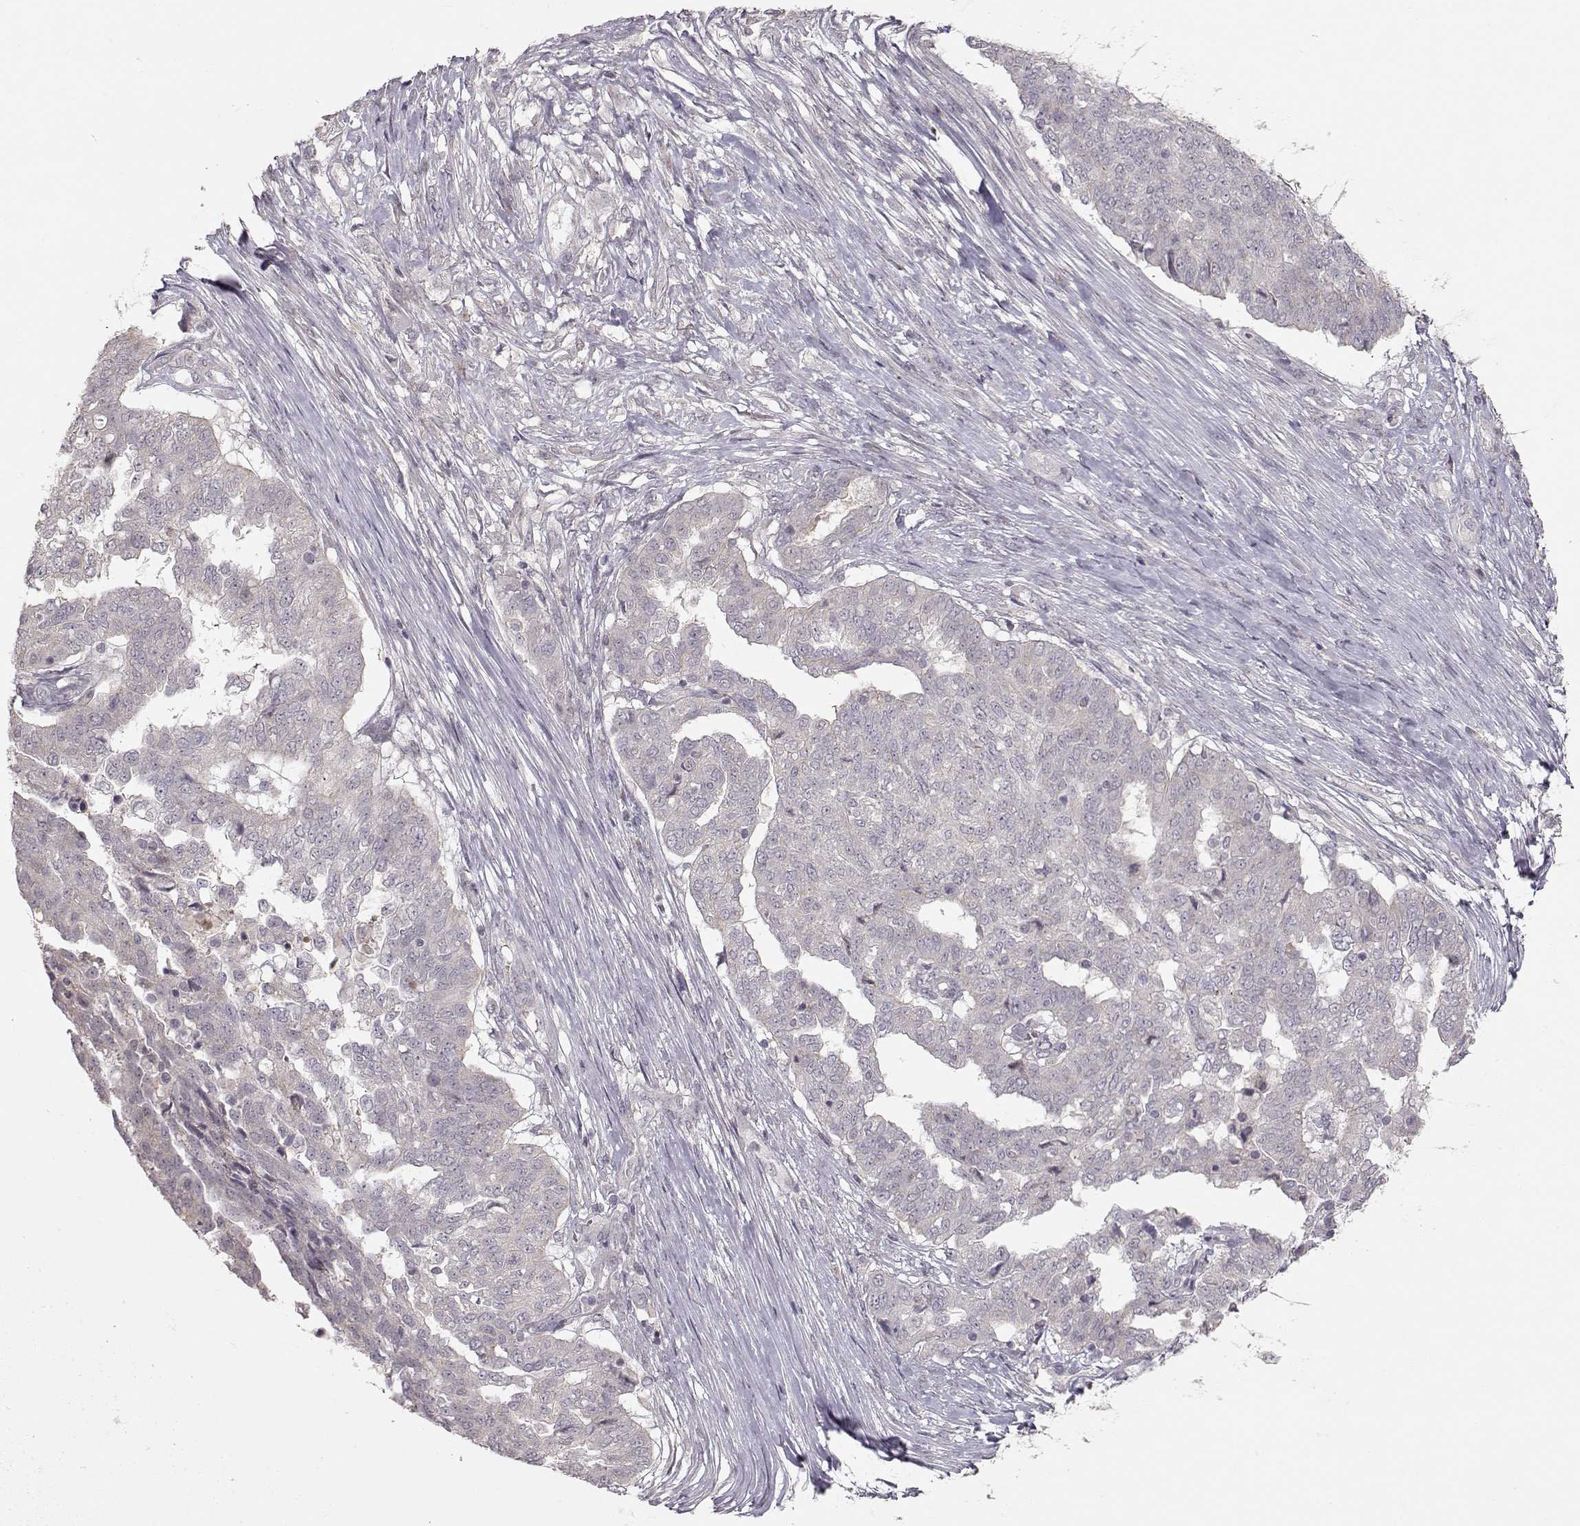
{"staining": {"intensity": "negative", "quantity": "none", "location": "none"}, "tissue": "ovarian cancer", "cell_type": "Tumor cells", "image_type": "cancer", "snomed": [{"axis": "morphology", "description": "Cystadenocarcinoma, serous, NOS"}, {"axis": "topography", "description": "Ovary"}], "caption": "The IHC micrograph has no significant staining in tumor cells of ovarian cancer (serous cystadenocarcinoma) tissue.", "gene": "PNMT", "patient": {"sex": "female", "age": 67}}